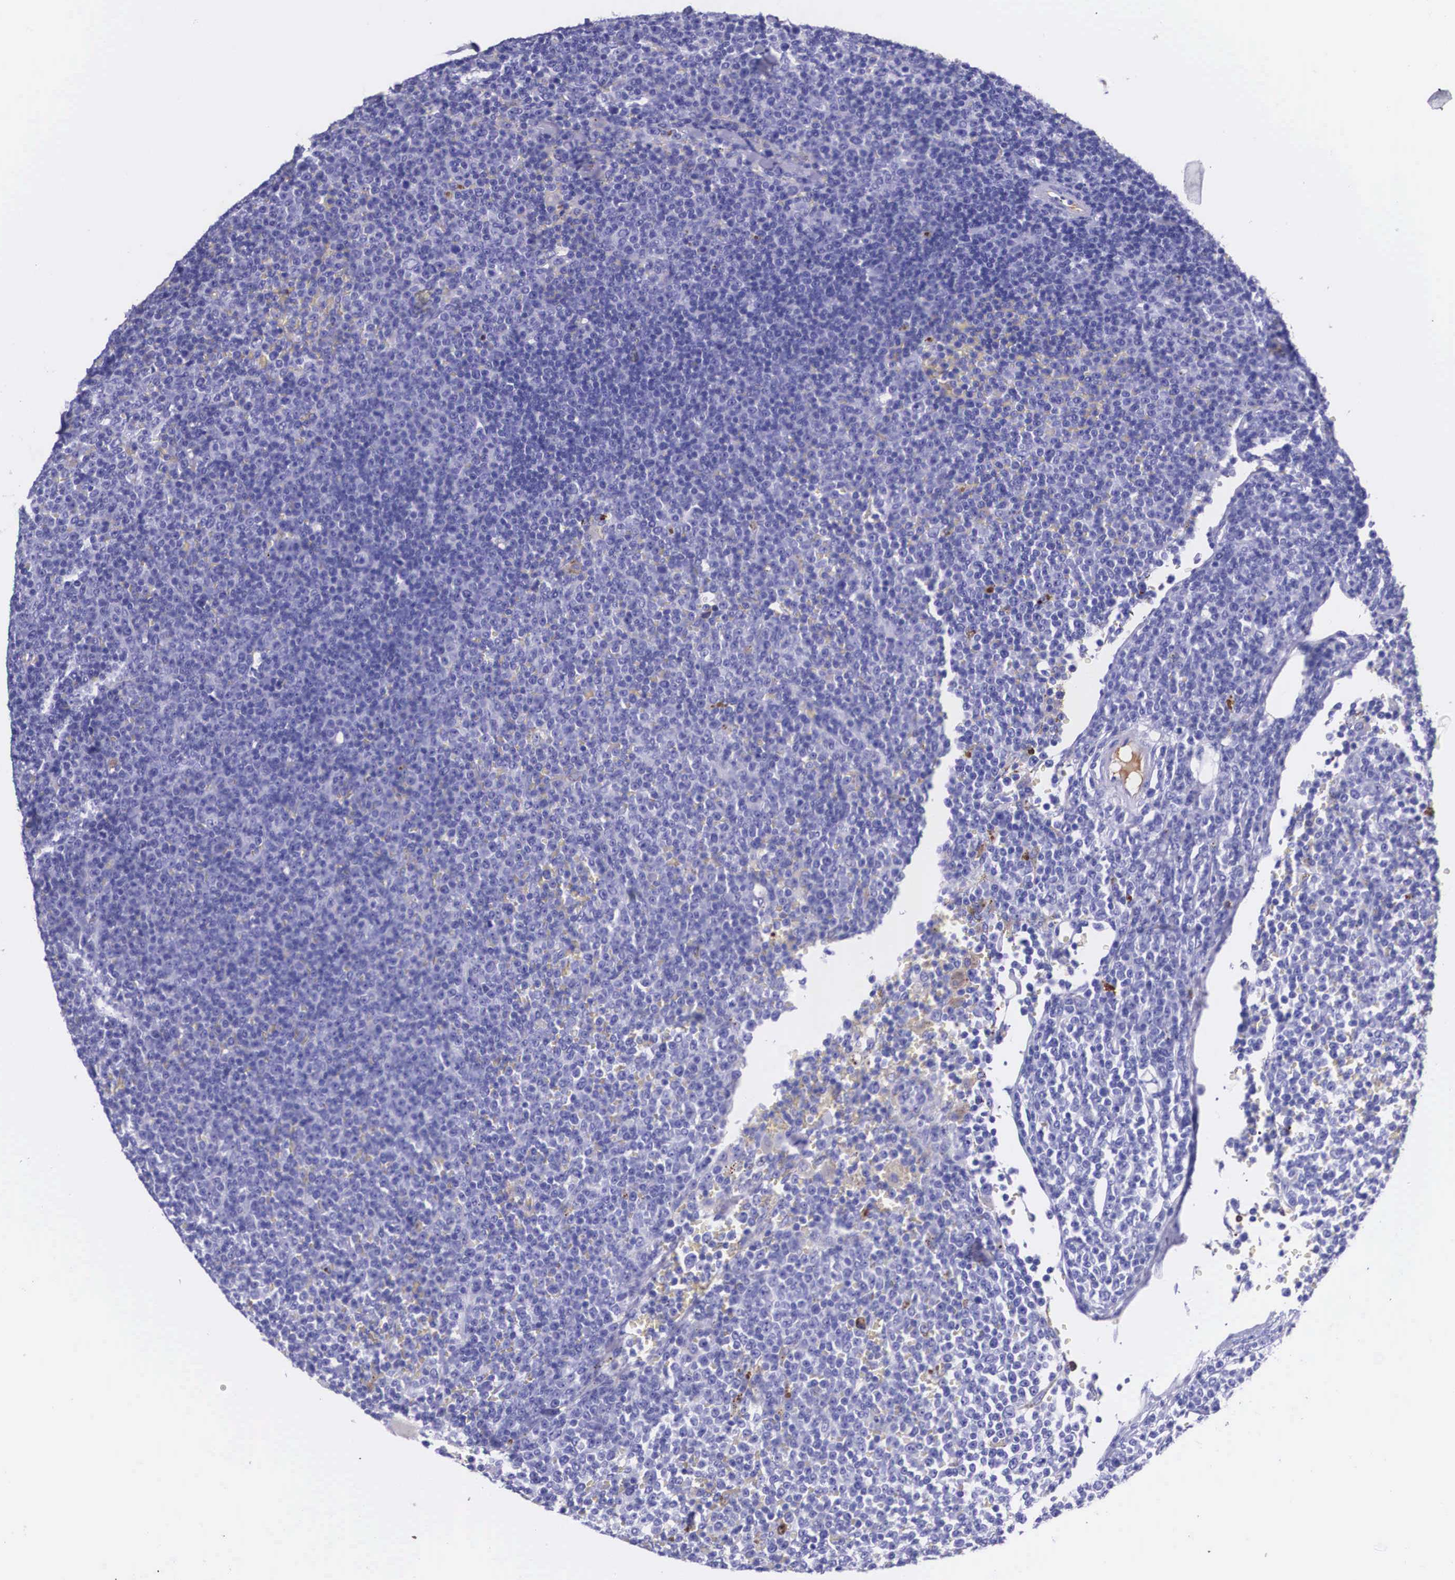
{"staining": {"intensity": "negative", "quantity": "none", "location": "none"}, "tissue": "lymphoma", "cell_type": "Tumor cells", "image_type": "cancer", "snomed": [{"axis": "morphology", "description": "Malignant lymphoma, non-Hodgkin's type, Low grade"}, {"axis": "topography", "description": "Lymph node"}], "caption": "Human low-grade malignant lymphoma, non-Hodgkin's type stained for a protein using IHC reveals no expression in tumor cells.", "gene": "PLG", "patient": {"sex": "male", "age": 50}}